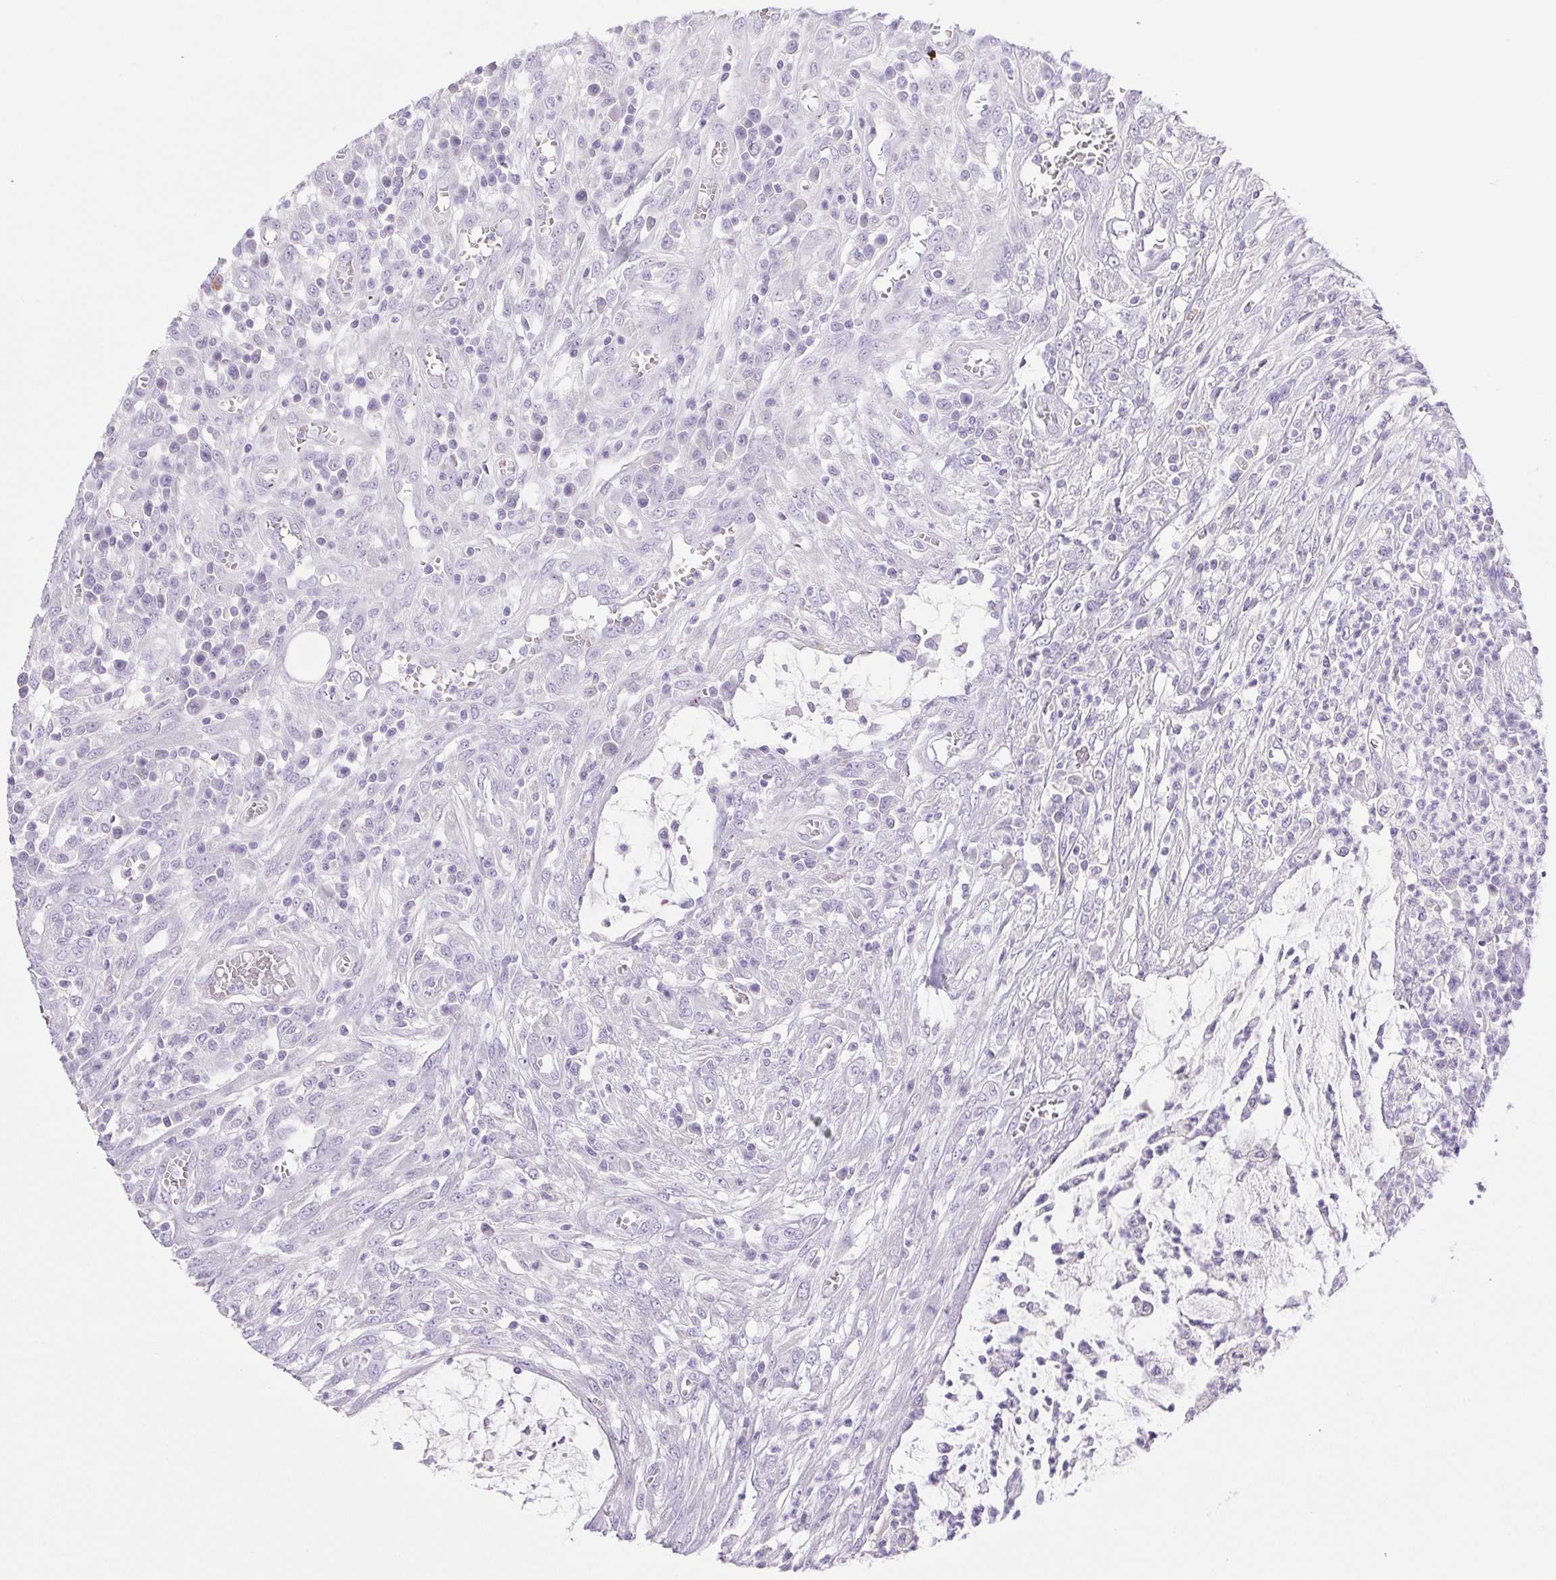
{"staining": {"intensity": "negative", "quantity": "none", "location": "none"}, "tissue": "colorectal cancer", "cell_type": "Tumor cells", "image_type": "cancer", "snomed": [{"axis": "morphology", "description": "Adenocarcinoma, NOS"}, {"axis": "topography", "description": "Colon"}], "caption": "Immunohistochemistry (IHC) histopathology image of adenocarcinoma (colorectal) stained for a protein (brown), which demonstrates no staining in tumor cells. Brightfield microscopy of immunohistochemistry (IHC) stained with DAB (brown) and hematoxylin (blue), captured at high magnification.", "gene": "PAPPA2", "patient": {"sex": "male", "age": 65}}